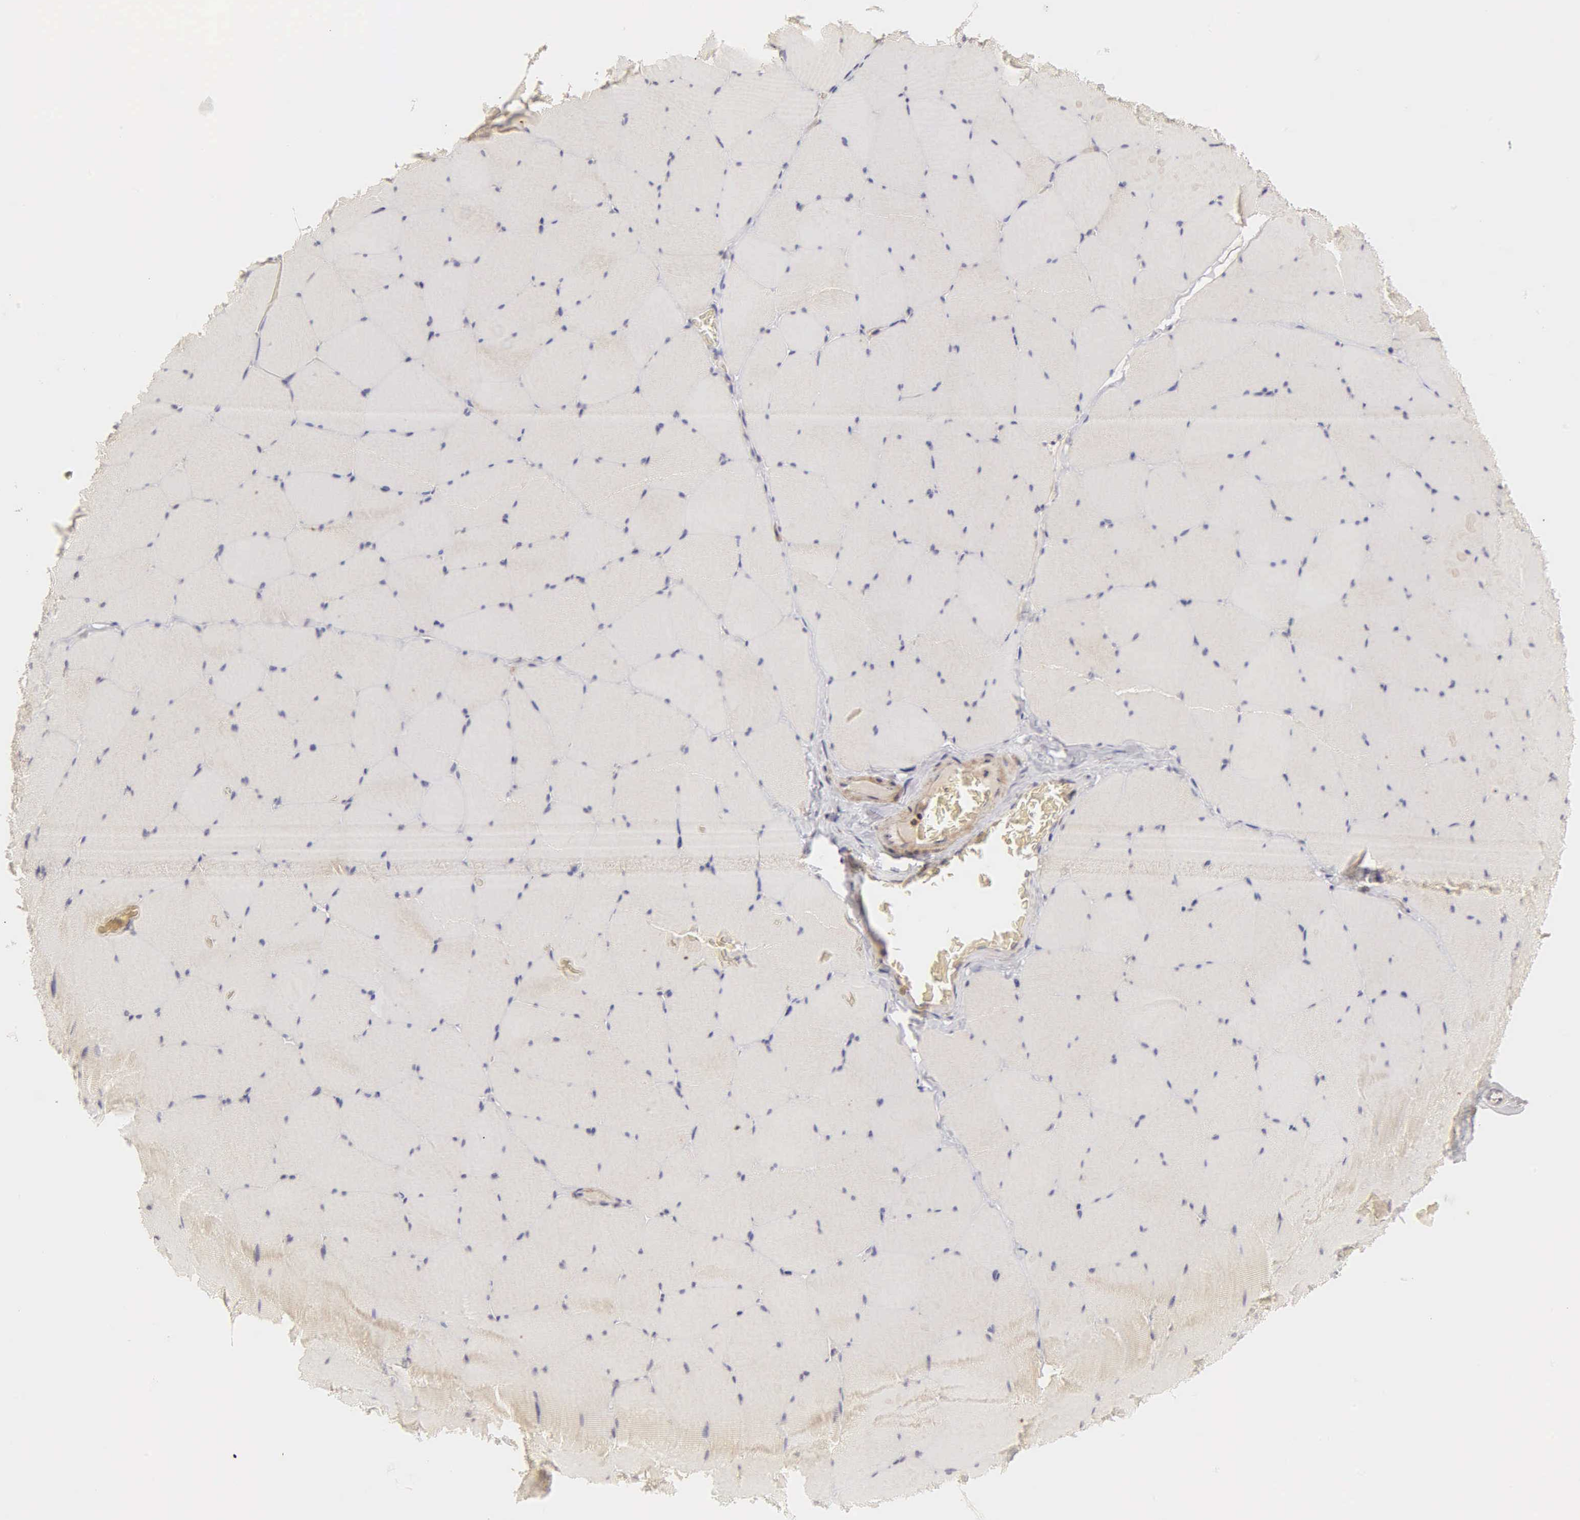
{"staining": {"intensity": "weak", "quantity": ">75%", "location": "cytoplasmic/membranous"}, "tissue": "skeletal muscle", "cell_type": "Myocytes", "image_type": "normal", "snomed": [{"axis": "morphology", "description": "Normal tissue, NOS"}, {"axis": "topography", "description": "Skeletal muscle"}, {"axis": "topography", "description": "Salivary gland"}], "caption": "Protein positivity by immunohistochemistry (IHC) displays weak cytoplasmic/membranous staining in about >75% of myocytes in benign skeletal muscle. (DAB IHC, brown staining for protein, blue staining for nuclei).", "gene": "CD1A", "patient": {"sex": "male", "age": 62}}